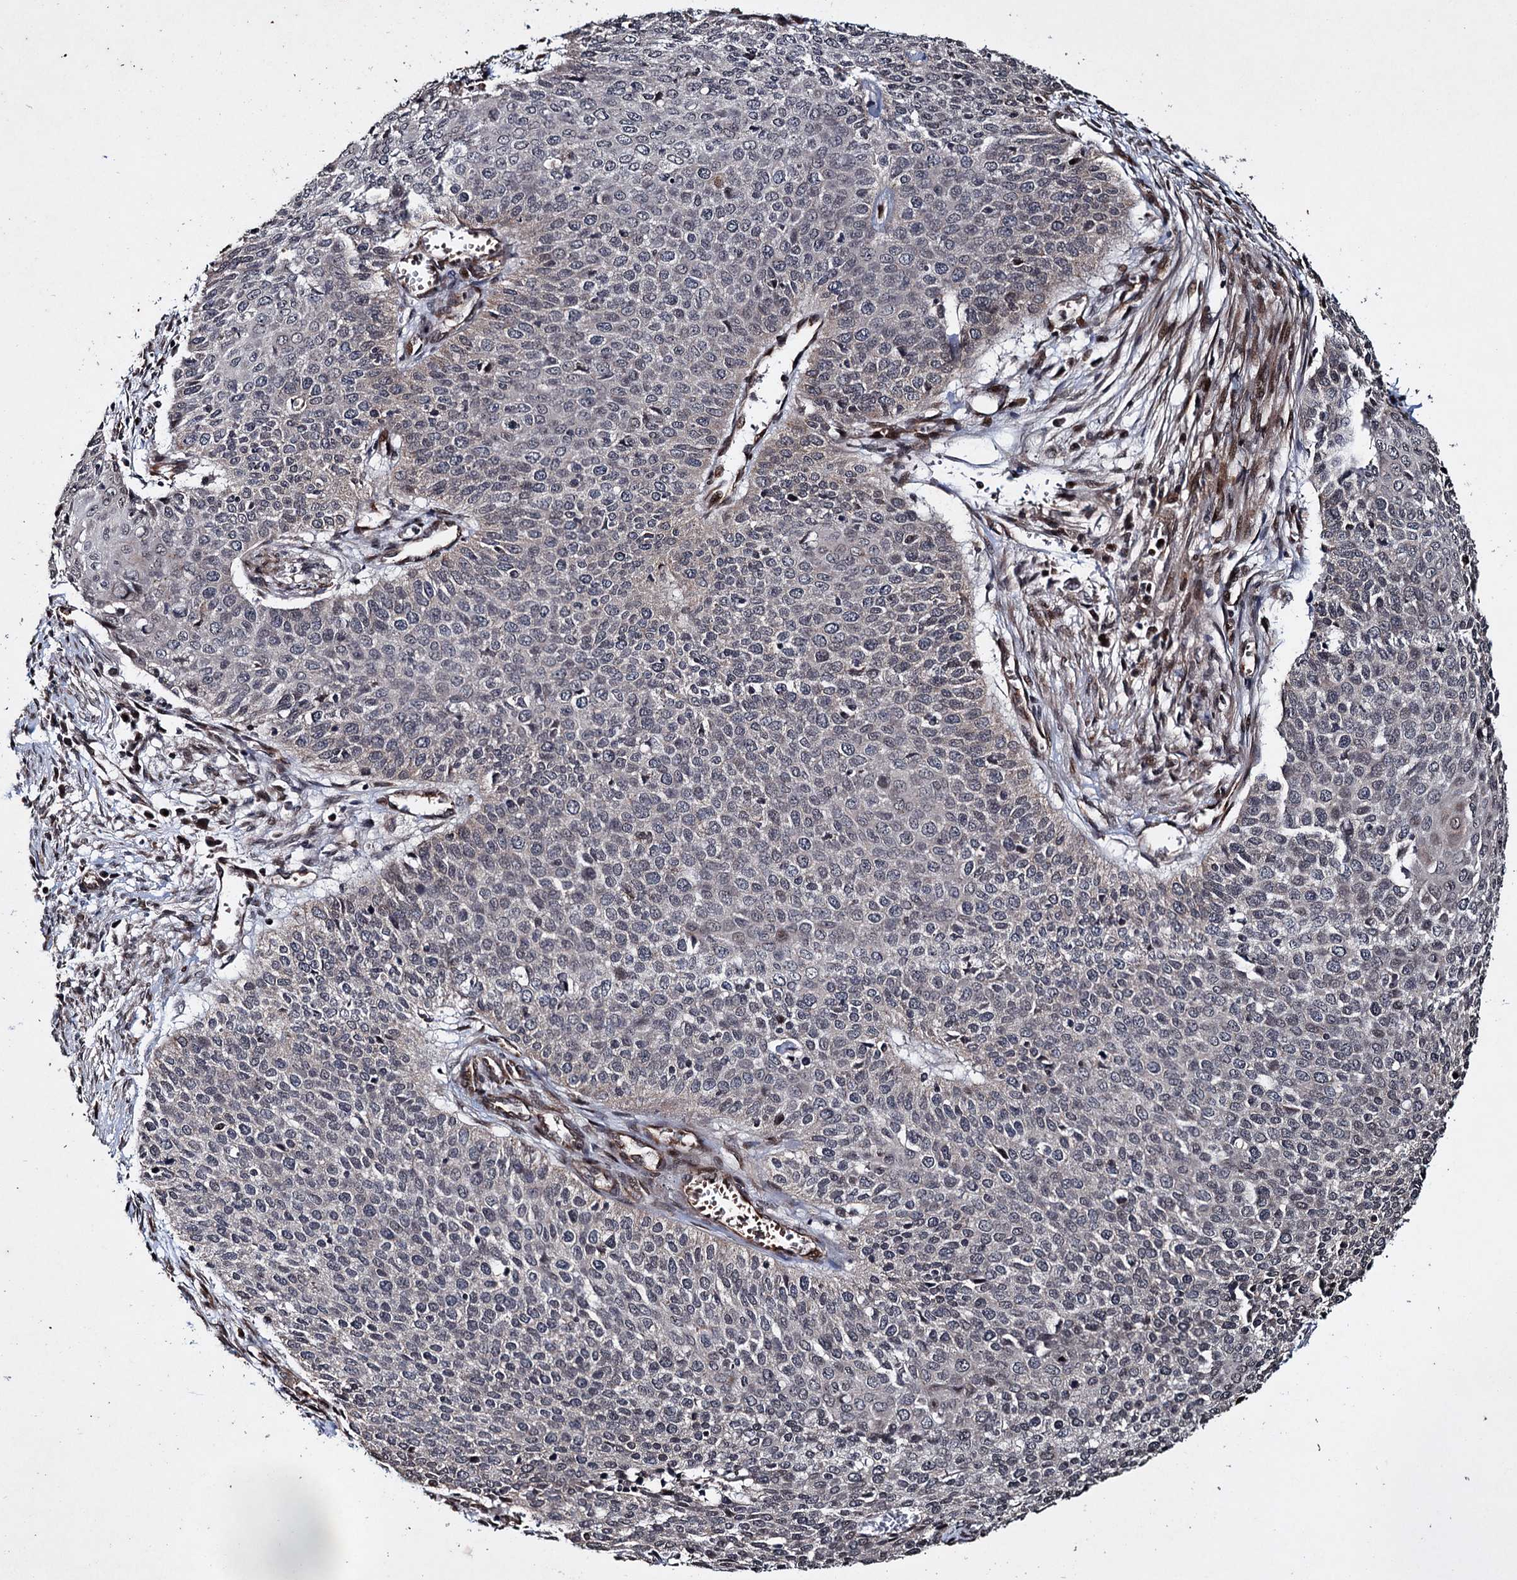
{"staining": {"intensity": "weak", "quantity": "<25%", "location": "cytoplasmic/membranous"}, "tissue": "cervical cancer", "cell_type": "Tumor cells", "image_type": "cancer", "snomed": [{"axis": "morphology", "description": "Squamous cell carcinoma, NOS"}, {"axis": "topography", "description": "Cervix"}], "caption": "Immunohistochemical staining of squamous cell carcinoma (cervical) displays no significant staining in tumor cells.", "gene": "EYA4", "patient": {"sex": "female", "age": 39}}